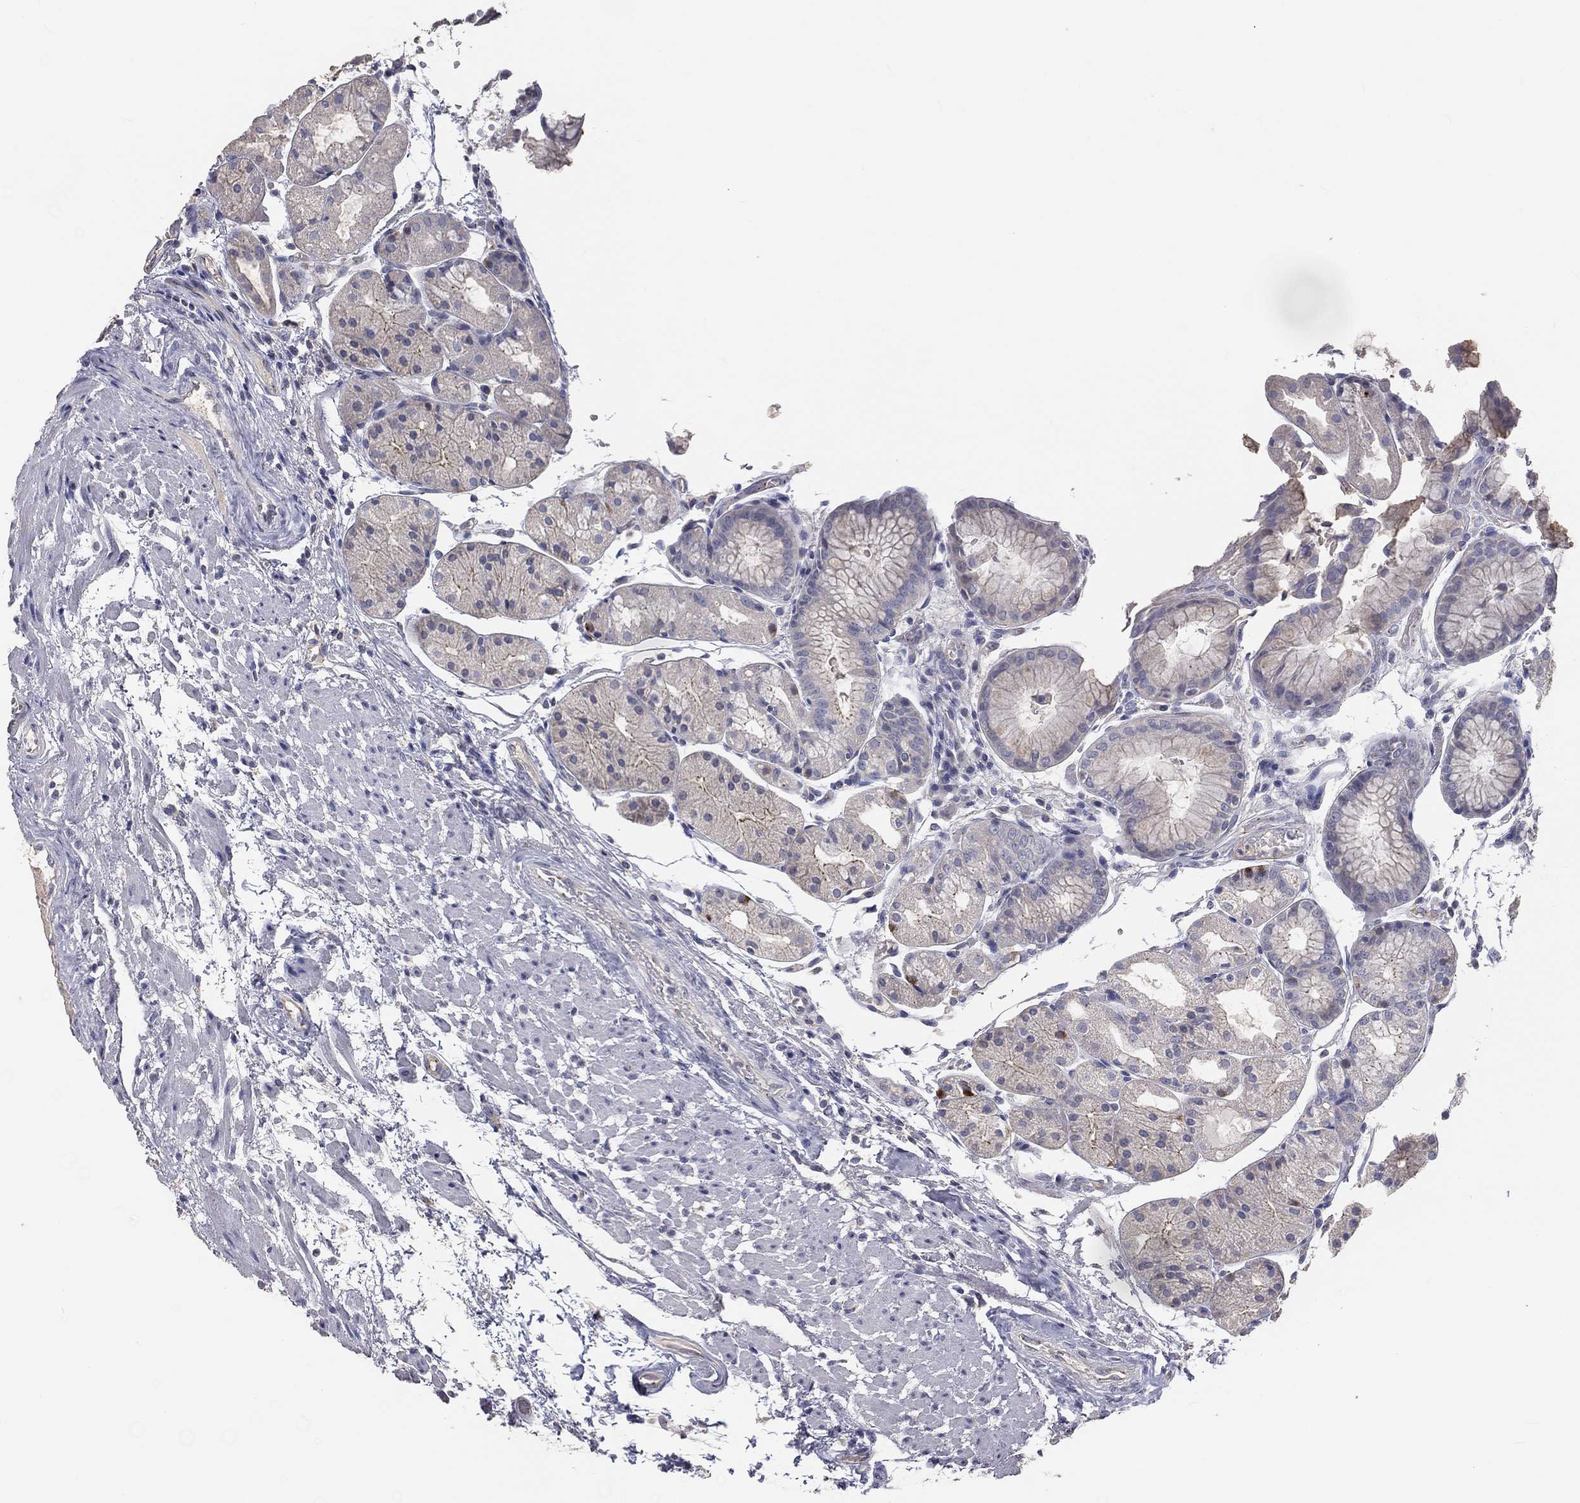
{"staining": {"intensity": "negative", "quantity": "none", "location": "none"}, "tissue": "stomach", "cell_type": "Glandular cells", "image_type": "normal", "snomed": [{"axis": "morphology", "description": "Normal tissue, NOS"}, {"axis": "topography", "description": "Stomach, upper"}], "caption": "Immunohistochemical staining of normal human stomach reveals no significant positivity in glandular cells.", "gene": "CROCC", "patient": {"sex": "male", "age": 72}}